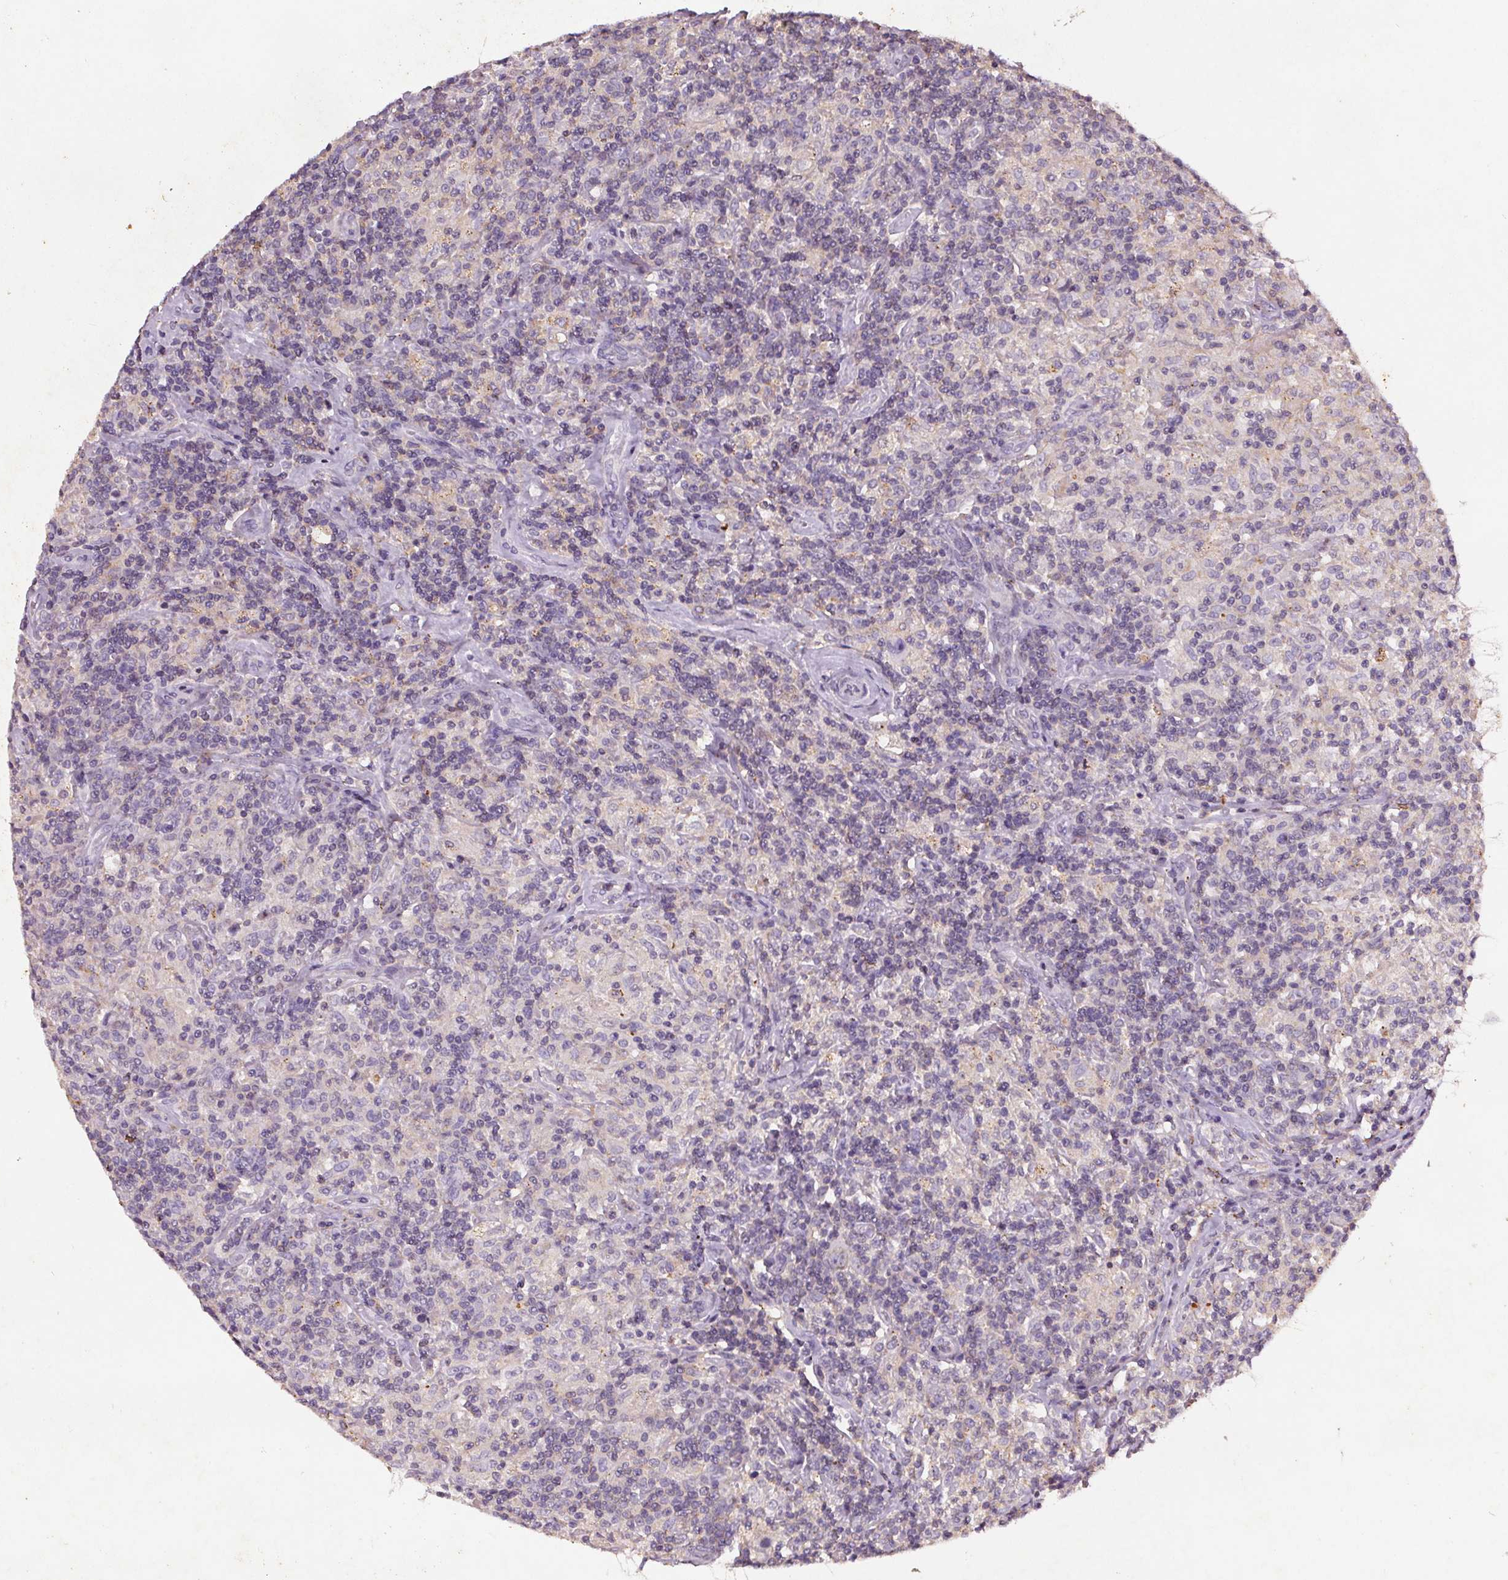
{"staining": {"intensity": "negative", "quantity": "none", "location": "none"}, "tissue": "lymphoma", "cell_type": "Tumor cells", "image_type": "cancer", "snomed": [{"axis": "morphology", "description": "Hodgkin's disease, NOS"}, {"axis": "topography", "description": "Lymph node"}], "caption": "Immunohistochemistry (IHC) image of human Hodgkin's disease stained for a protein (brown), which shows no positivity in tumor cells.", "gene": "C19orf84", "patient": {"sex": "male", "age": 70}}